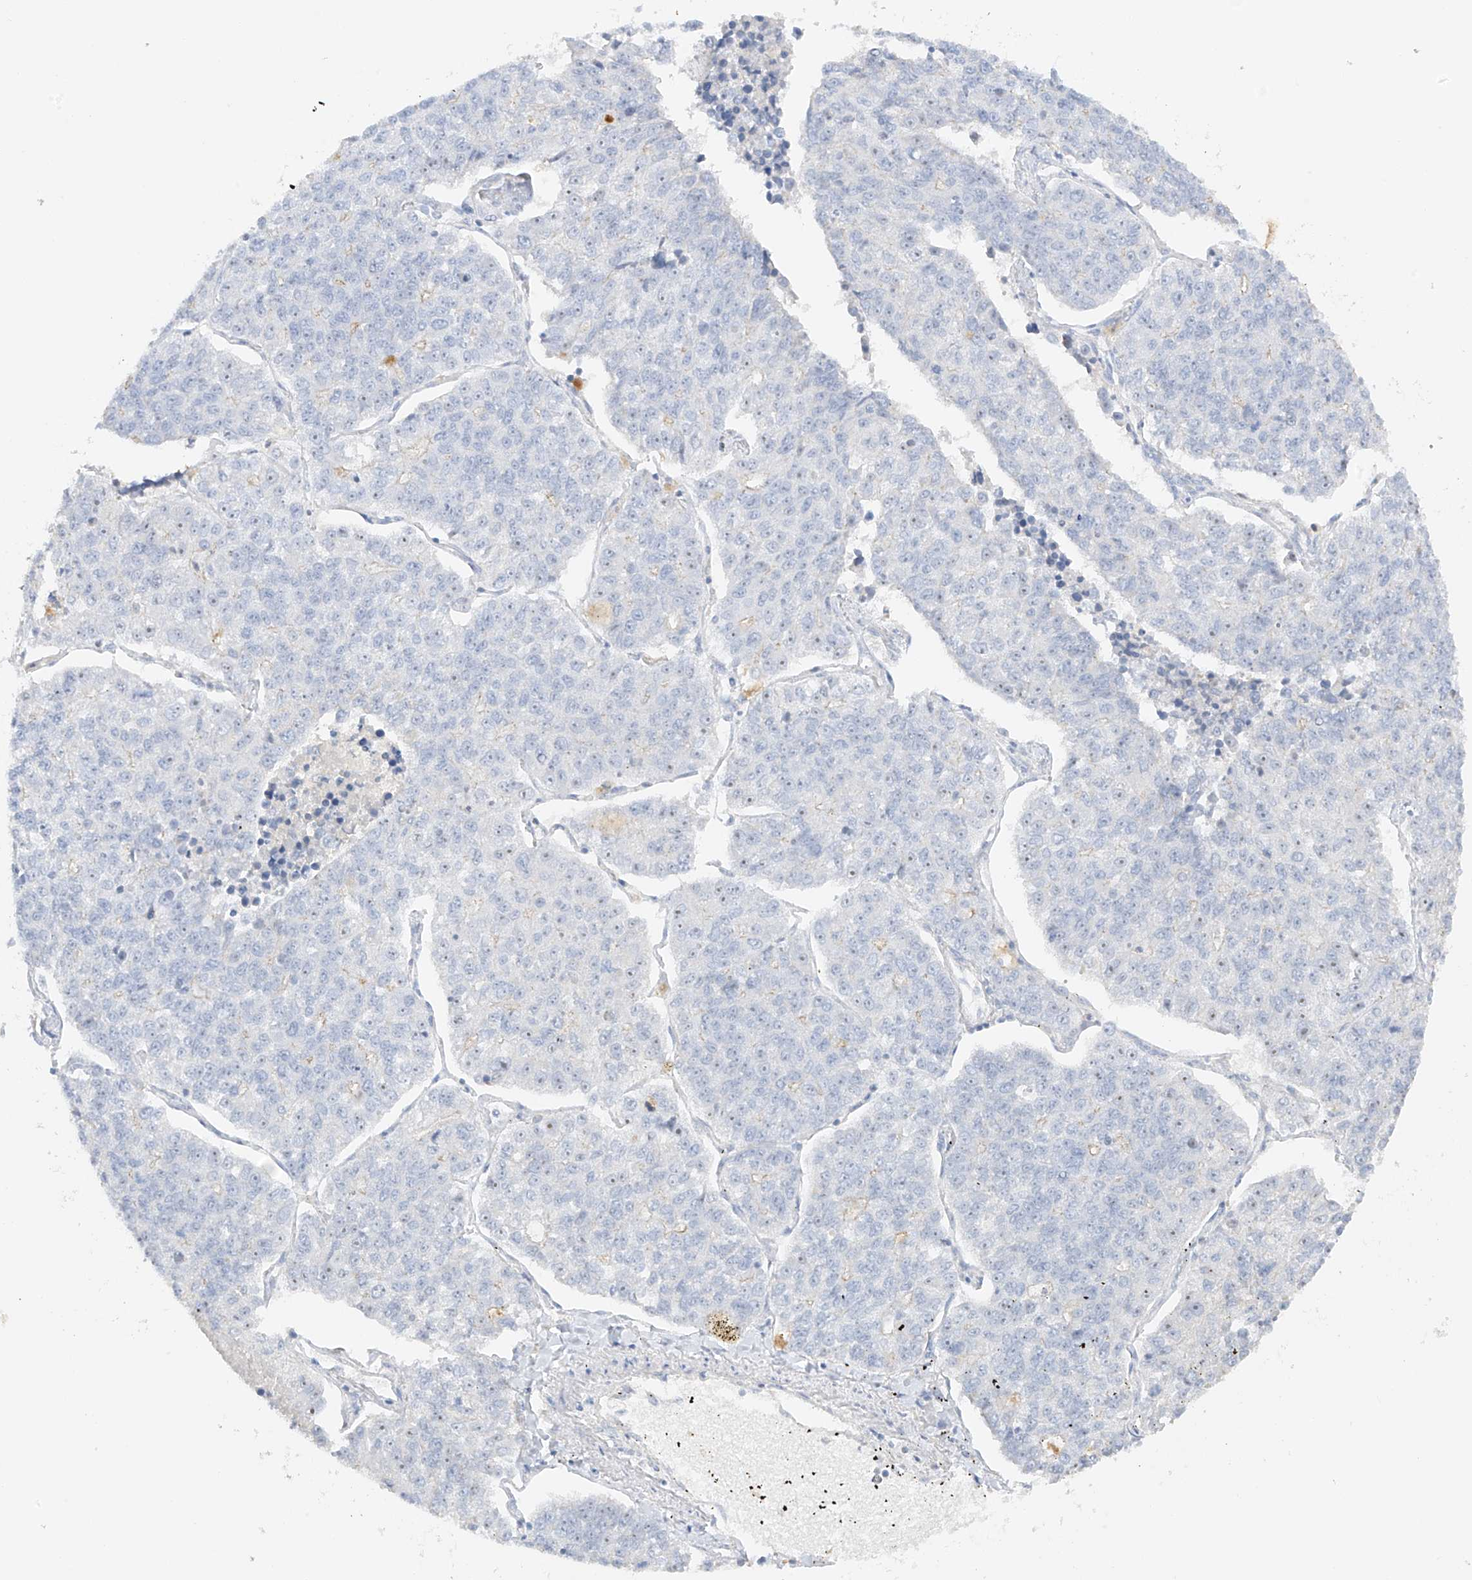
{"staining": {"intensity": "negative", "quantity": "none", "location": "none"}, "tissue": "lung cancer", "cell_type": "Tumor cells", "image_type": "cancer", "snomed": [{"axis": "morphology", "description": "Adenocarcinoma, NOS"}, {"axis": "topography", "description": "Lung"}], "caption": "Tumor cells show no significant protein expression in lung cancer.", "gene": "ZBTB41", "patient": {"sex": "male", "age": 49}}